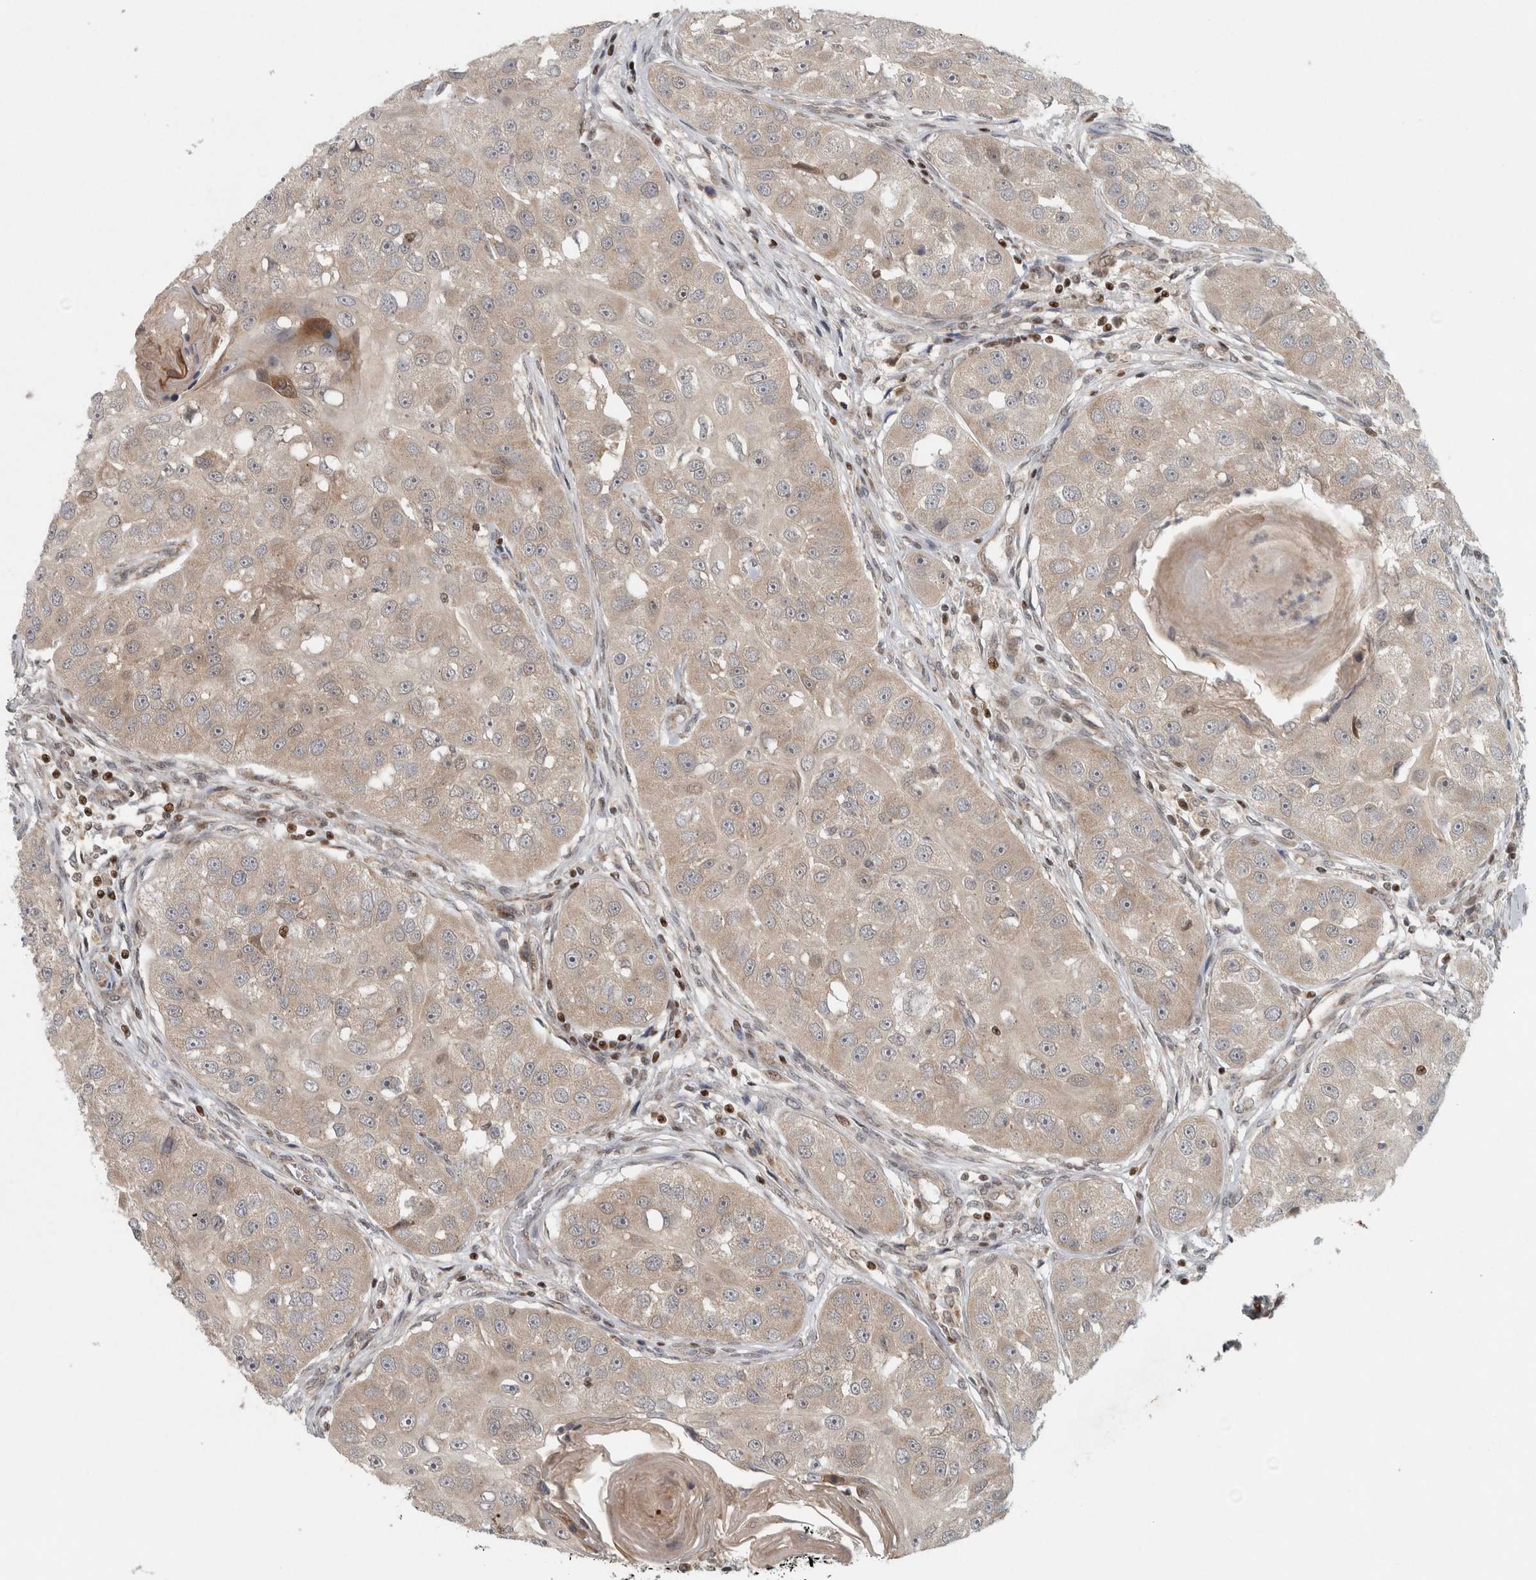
{"staining": {"intensity": "weak", "quantity": ">75%", "location": "cytoplasmic/membranous"}, "tissue": "head and neck cancer", "cell_type": "Tumor cells", "image_type": "cancer", "snomed": [{"axis": "morphology", "description": "Normal tissue, NOS"}, {"axis": "morphology", "description": "Squamous cell carcinoma, NOS"}, {"axis": "topography", "description": "Skeletal muscle"}, {"axis": "topography", "description": "Head-Neck"}], "caption": "This image exhibits immunohistochemistry staining of squamous cell carcinoma (head and neck), with low weak cytoplasmic/membranous positivity in approximately >75% of tumor cells.", "gene": "KDM8", "patient": {"sex": "male", "age": 51}}